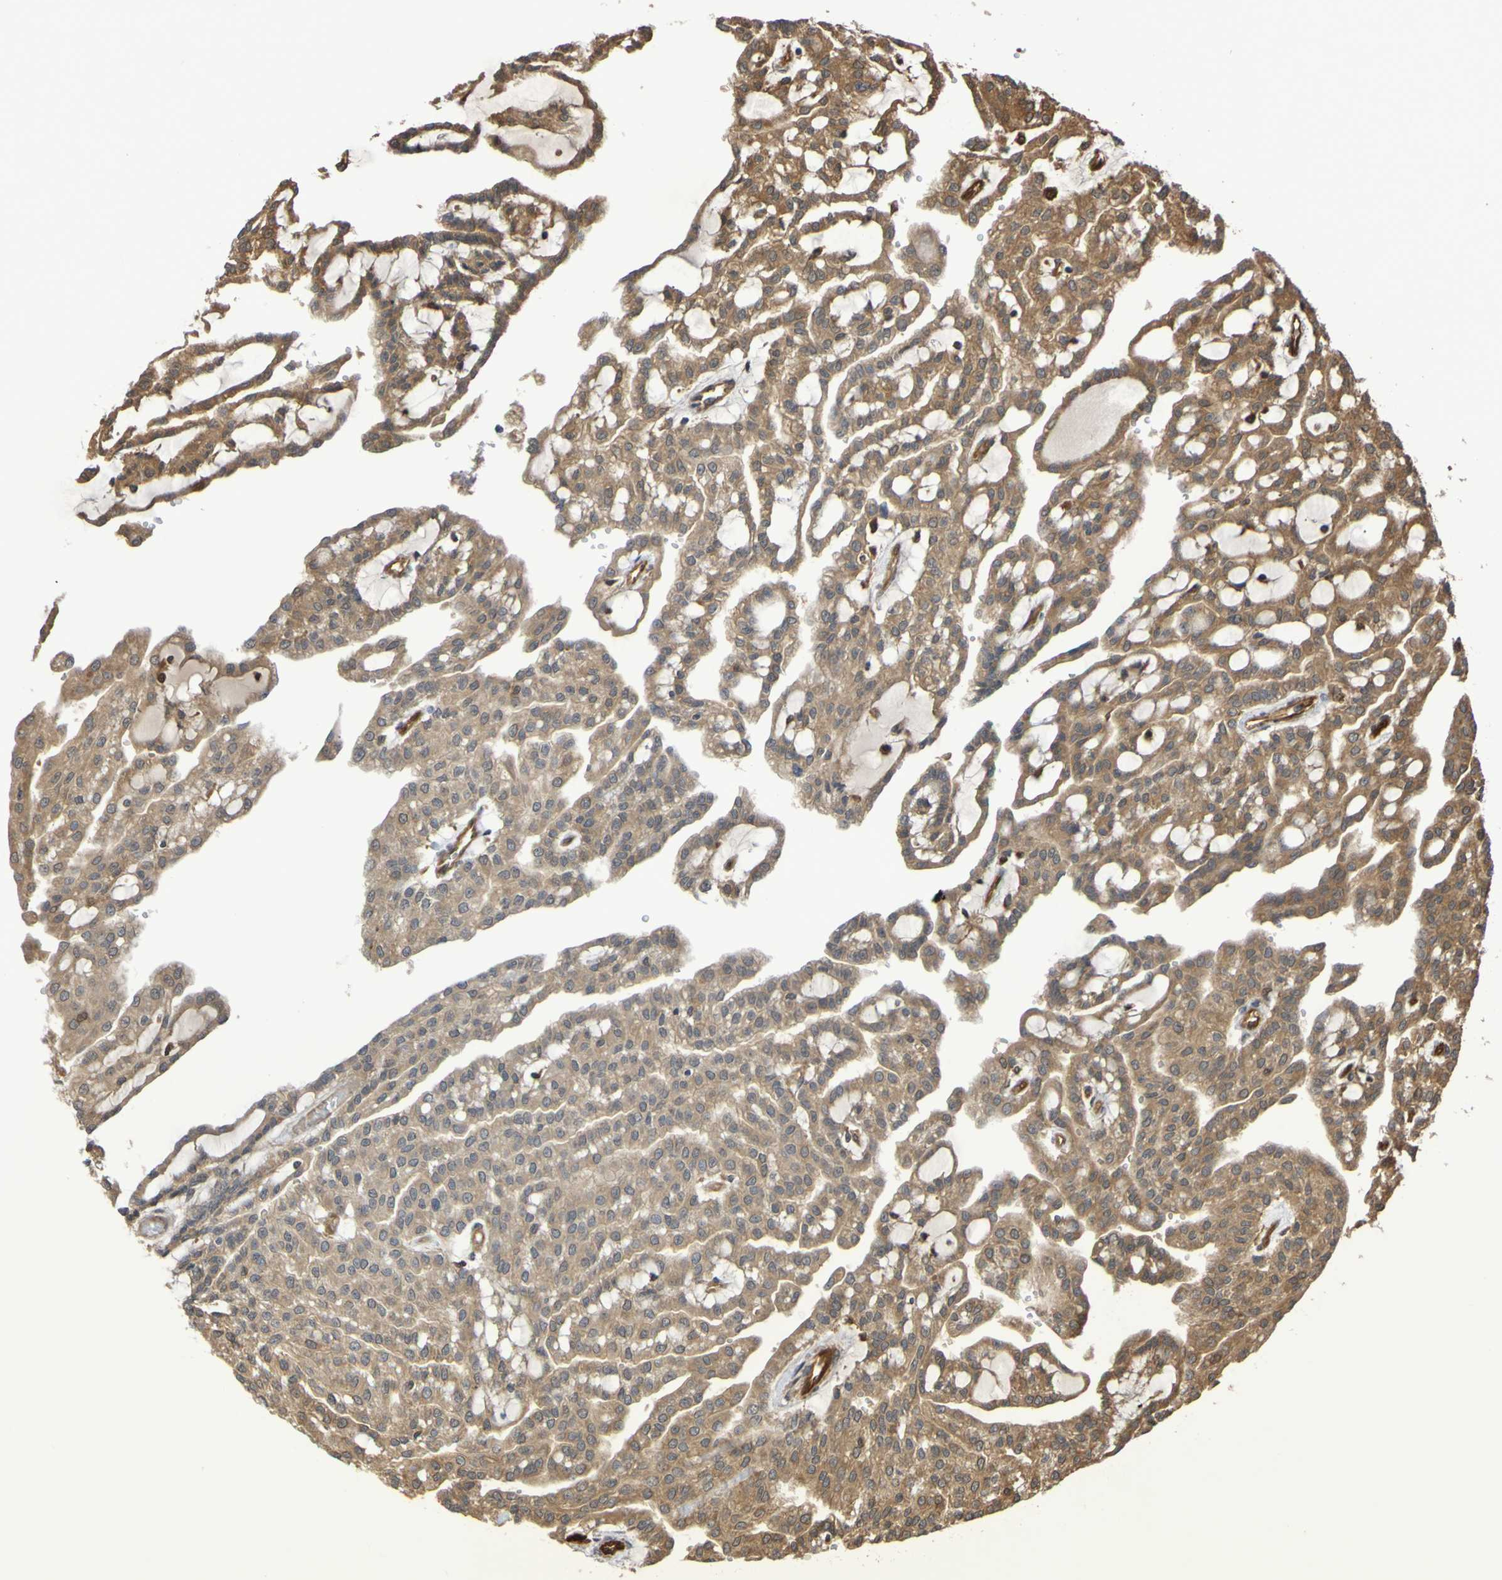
{"staining": {"intensity": "moderate", "quantity": ">75%", "location": "cytoplasmic/membranous"}, "tissue": "renal cancer", "cell_type": "Tumor cells", "image_type": "cancer", "snomed": [{"axis": "morphology", "description": "Adenocarcinoma, NOS"}, {"axis": "topography", "description": "Kidney"}], "caption": "Adenocarcinoma (renal) stained for a protein shows moderate cytoplasmic/membranous positivity in tumor cells.", "gene": "SERPINB6", "patient": {"sex": "male", "age": 63}}